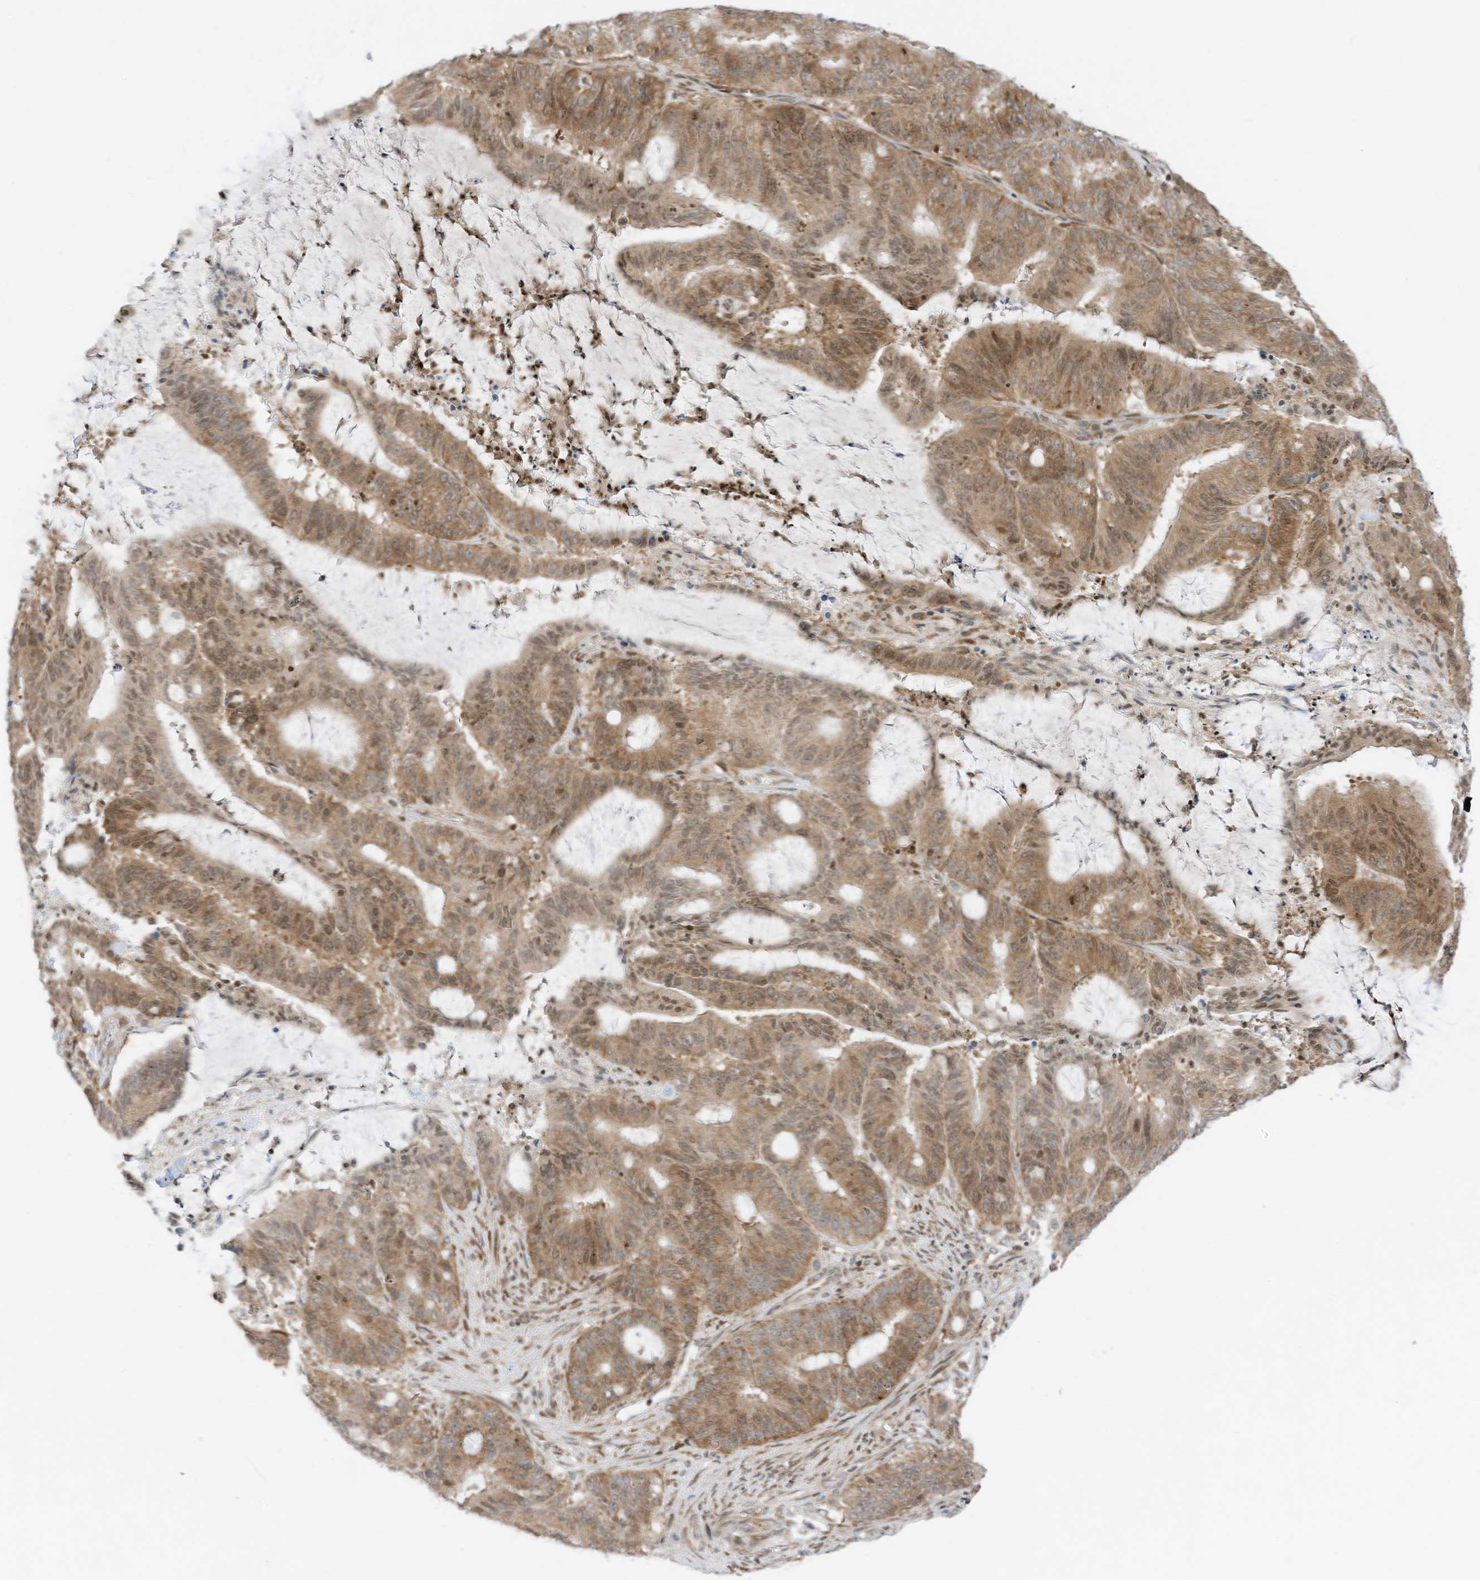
{"staining": {"intensity": "moderate", "quantity": ">75%", "location": "cytoplasmic/membranous,nuclear"}, "tissue": "liver cancer", "cell_type": "Tumor cells", "image_type": "cancer", "snomed": [{"axis": "morphology", "description": "Normal tissue, NOS"}, {"axis": "morphology", "description": "Cholangiocarcinoma"}, {"axis": "topography", "description": "Liver"}, {"axis": "topography", "description": "Peripheral nerve tissue"}], "caption": "The immunohistochemical stain highlights moderate cytoplasmic/membranous and nuclear staining in tumor cells of liver cancer (cholangiocarcinoma) tissue.", "gene": "EDF1", "patient": {"sex": "female", "age": 73}}